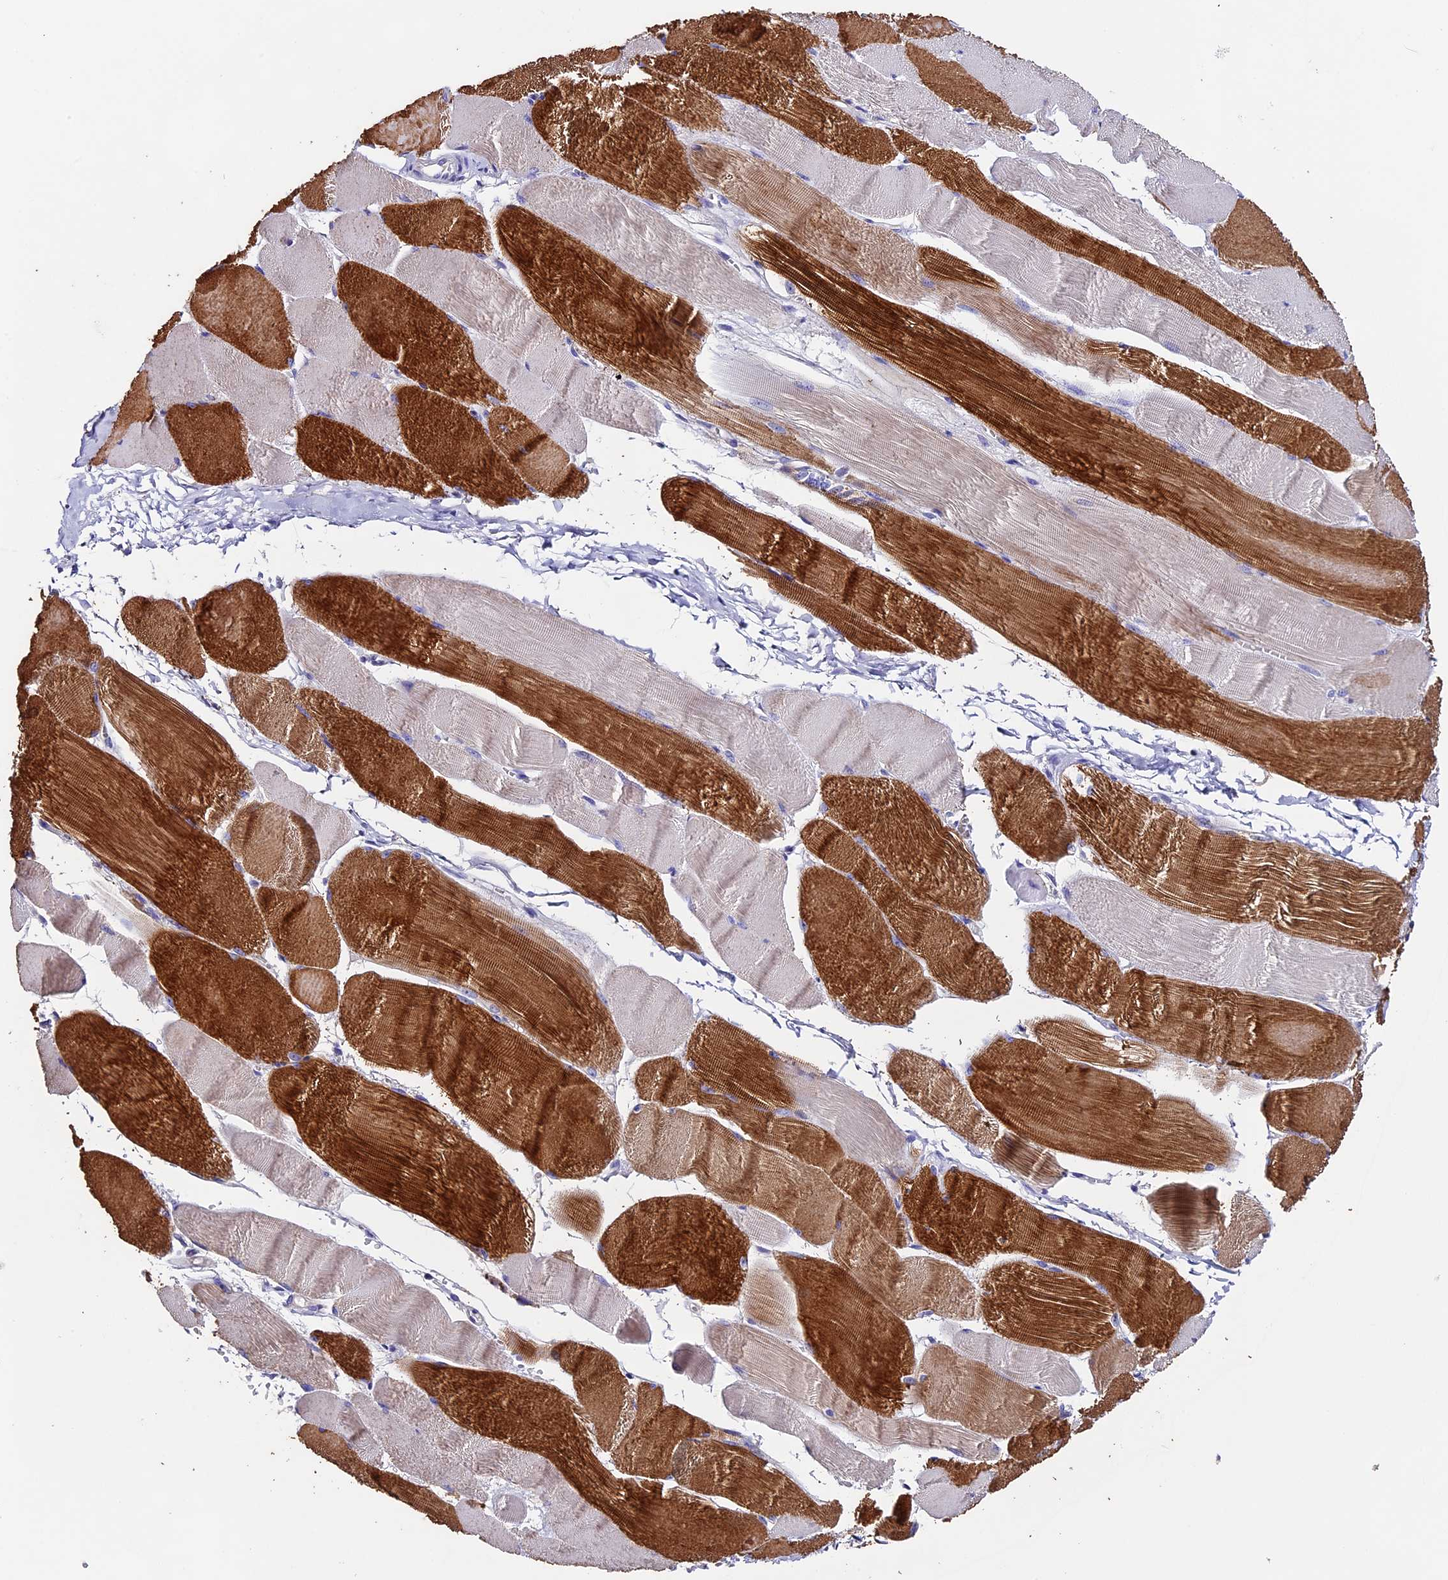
{"staining": {"intensity": "strong", "quantity": "25%-75%", "location": "cytoplasmic/membranous"}, "tissue": "skeletal muscle", "cell_type": "Myocytes", "image_type": "normal", "snomed": [{"axis": "morphology", "description": "Normal tissue, NOS"}, {"axis": "morphology", "description": "Basal cell carcinoma"}, {"axis": "topography", "description": "Skeletal muscle"}], "caption": "Immunohistochemical staining of normal human skeletal muscle demonstrates strong cytoplasmic/membranous protein staining in approximately 25%-75% of myocytes.", "gene": "FBXW9", "patient": {"sex": "female", "age": 64}}